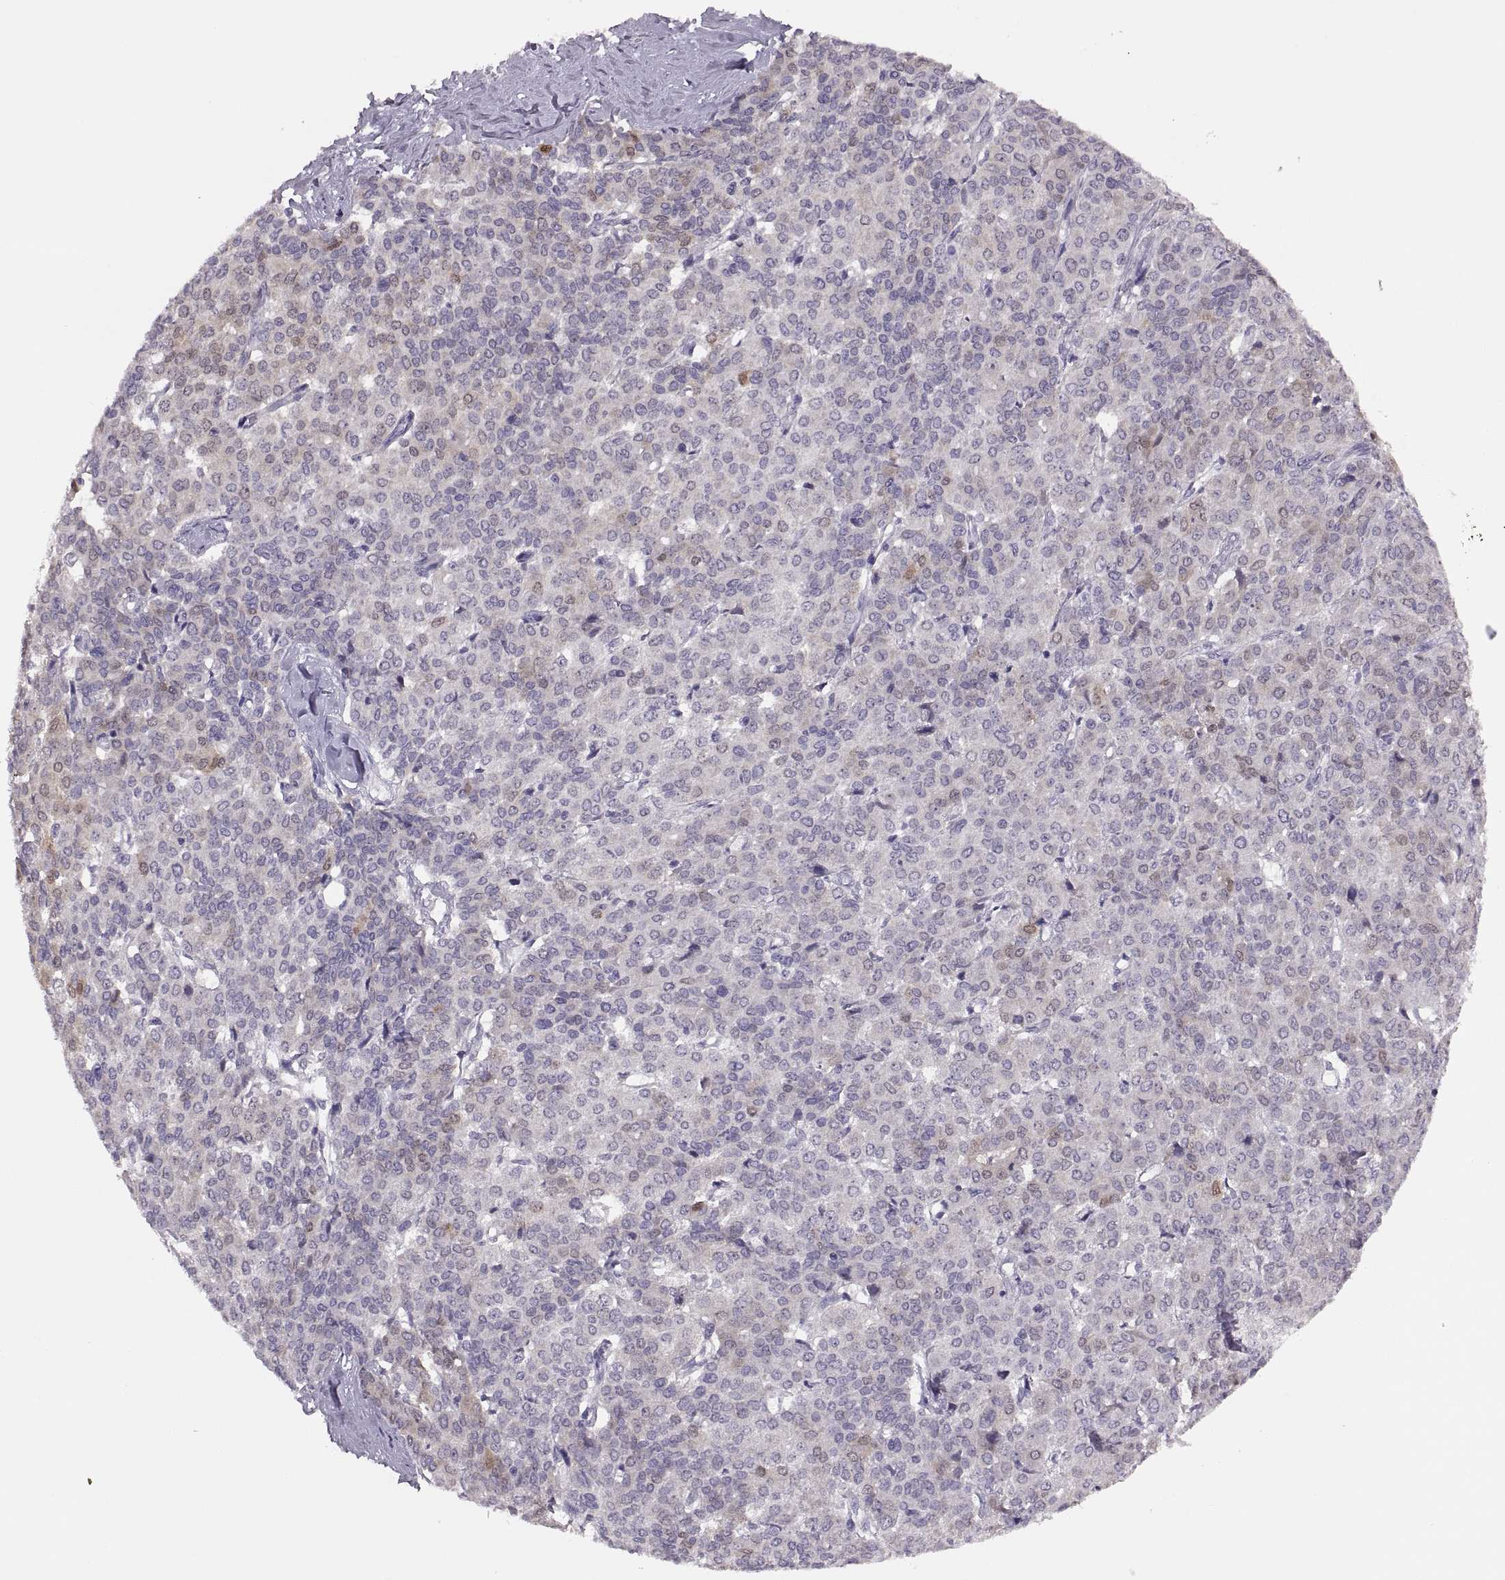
{"staining": {"intensity": "negative", "quantity": "none", "location": "none"}, "tissue": "liver cancer", "cell_type": "Tumor cells", "image_type": "cancer", "snomed": [{"axis": "morphology", "description": "Cholangiocarcinoma"}, {"axis": "topography", "description": "Liver"}], "caption": "IHC of cholangiocarcinoma (liver) displays no positivity in tumor cells. (DAB IHC, high magnification).", "gene": "ADH6", "patient": {"sex": "female", "age": 47}}